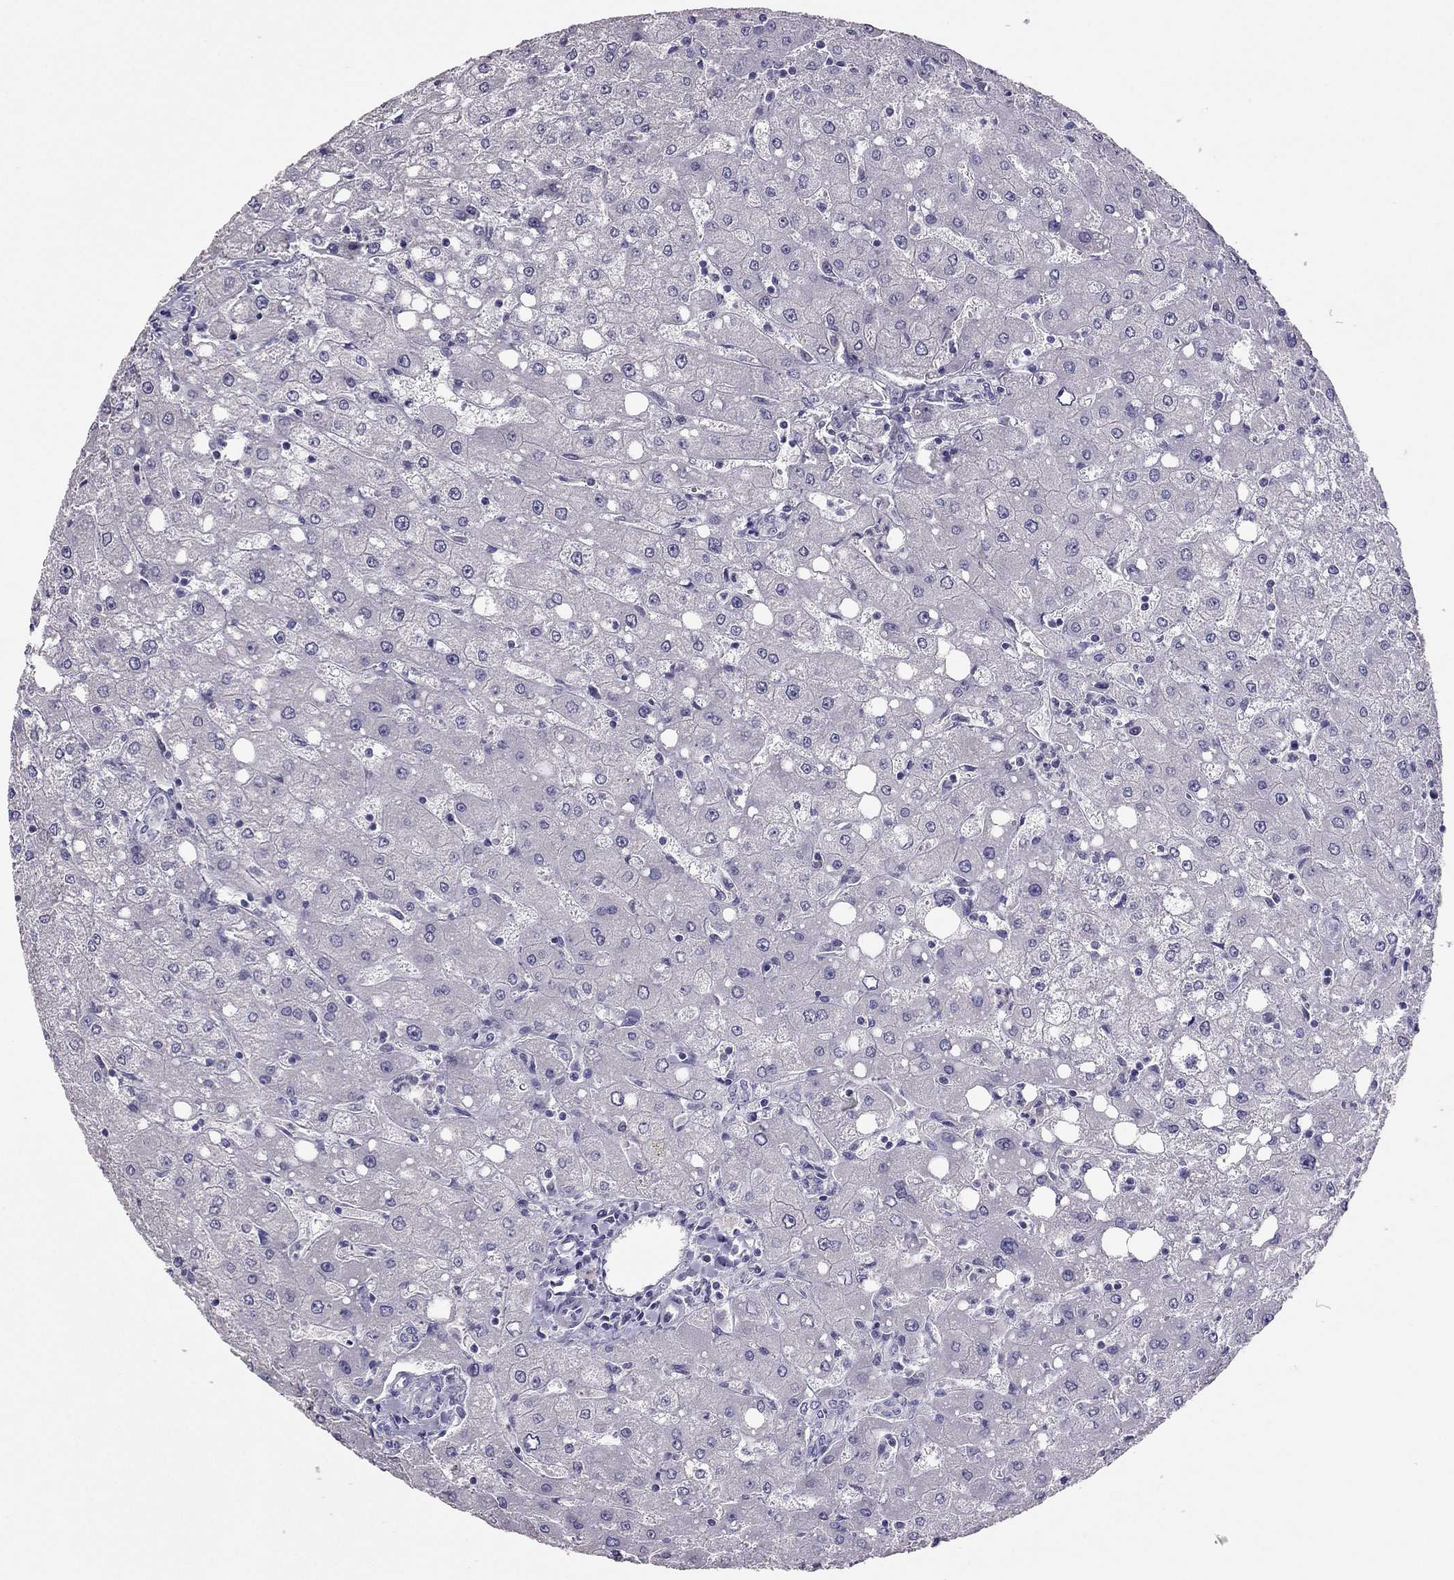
{"staining": {"intensity": "negative", "quantity": "none", "location": "none"}, "tissue": "liver", "cell_type": "Cholangiocytes", "image_type": "normal", "snomed": [{"axis": "morphology", "description": "Normal tissue, NOS"}, {"axis": "topography", "description": "Liver"}], "caption": "Benign liver was stained to show a protein in brown. There is no significant staining in cholangiocytes. Brightfield microscopy of IHC stained with DAB (brown) and hematoxylin (blue), captured at high magnification.", "gene": "RHO", "patient": {"sex": "female", "age": 53}}